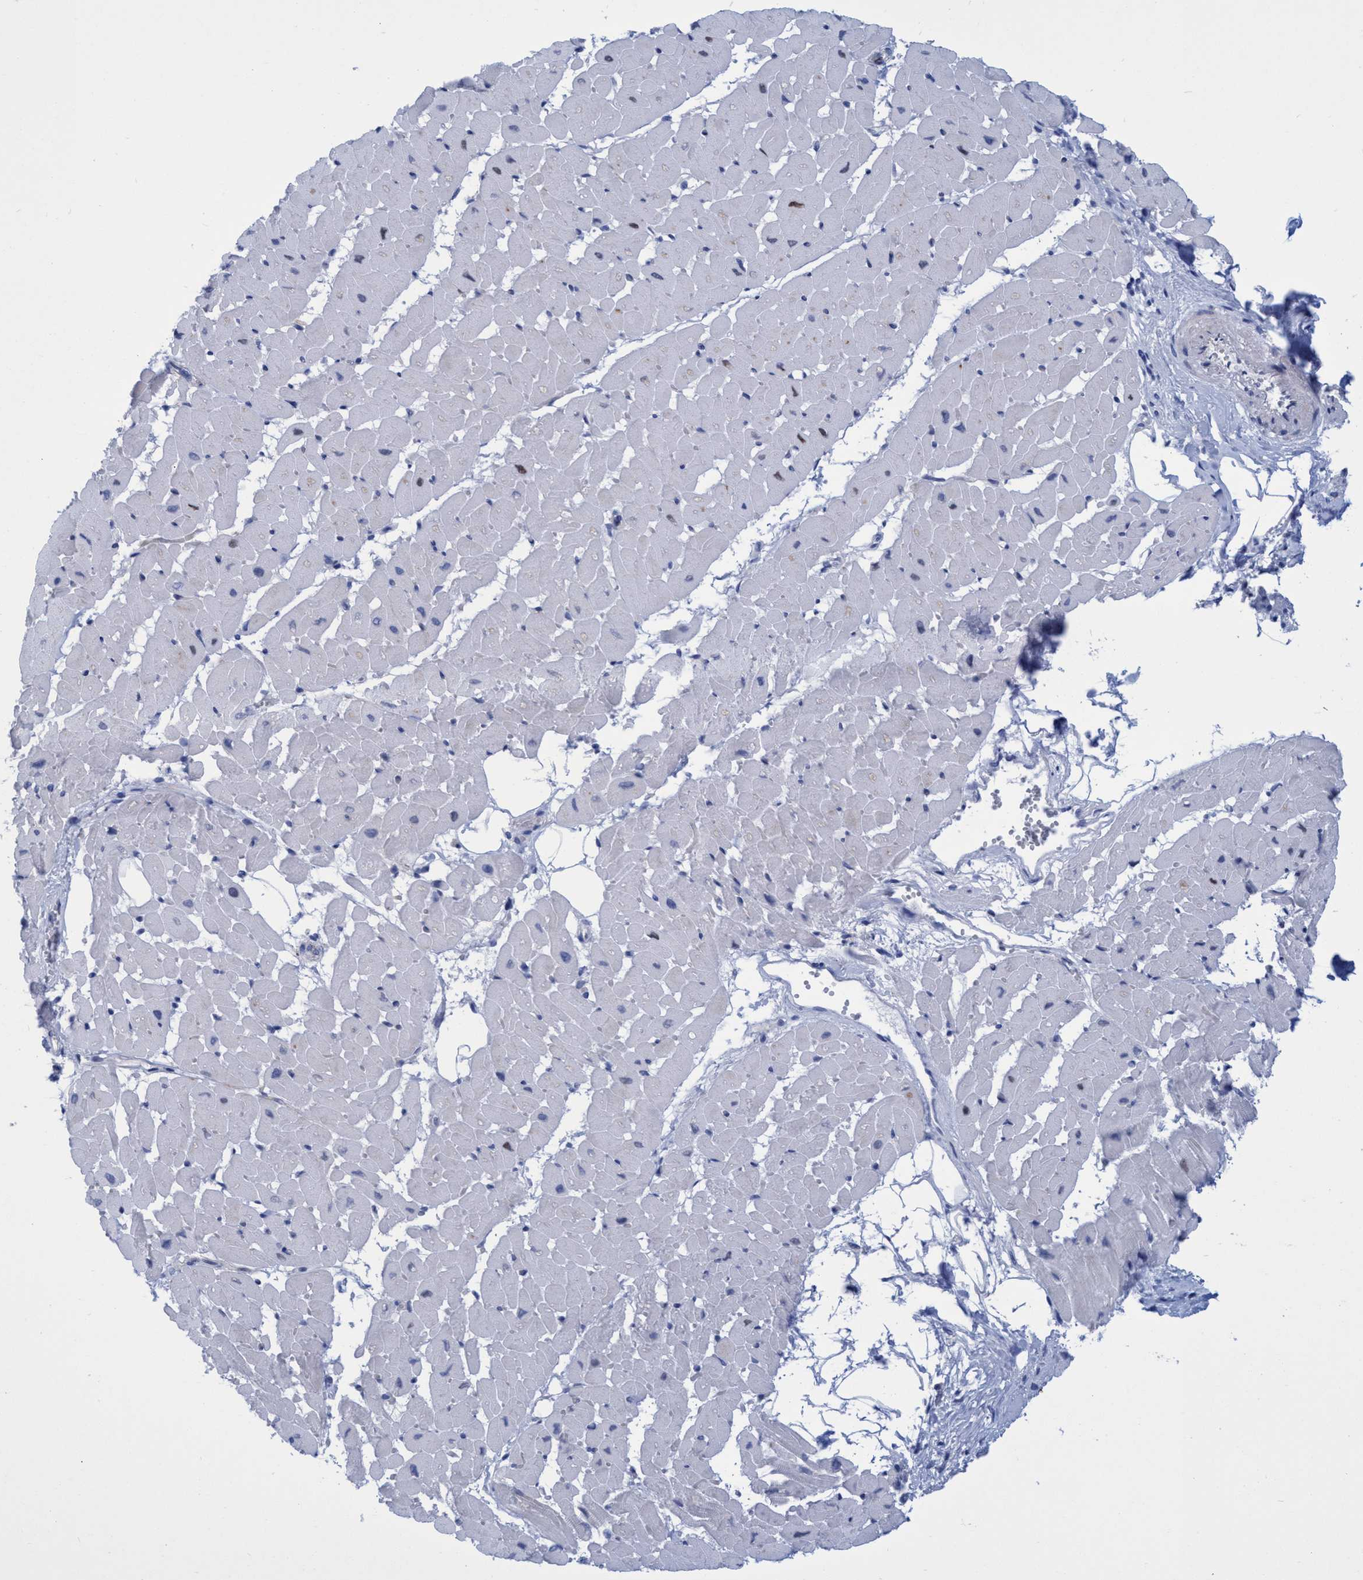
{"staining": {"intensity": "moderate", "quantity": "<25%", "location": "nuclear"}, "tissue": "heart muscle", "cell_type": "Cardiomyocytes", "image_type": "normal", "snomed": [{"axis": "morphology", "description": "Normal tissue, NOS"}, {"axis": "topography", "description": "Heart"}], "caption": "Immunohistochemical staining of normal human heart muscle exhibits moderate nuclear protein expression in about <25% of cardiomyocytes. (DAB (3,3'-diaminobenzidine) = brown stain, brightfield microscopy at high magnification).", "gene": "R3HCC1", "patient": {"sex": "female", "age": 19}}